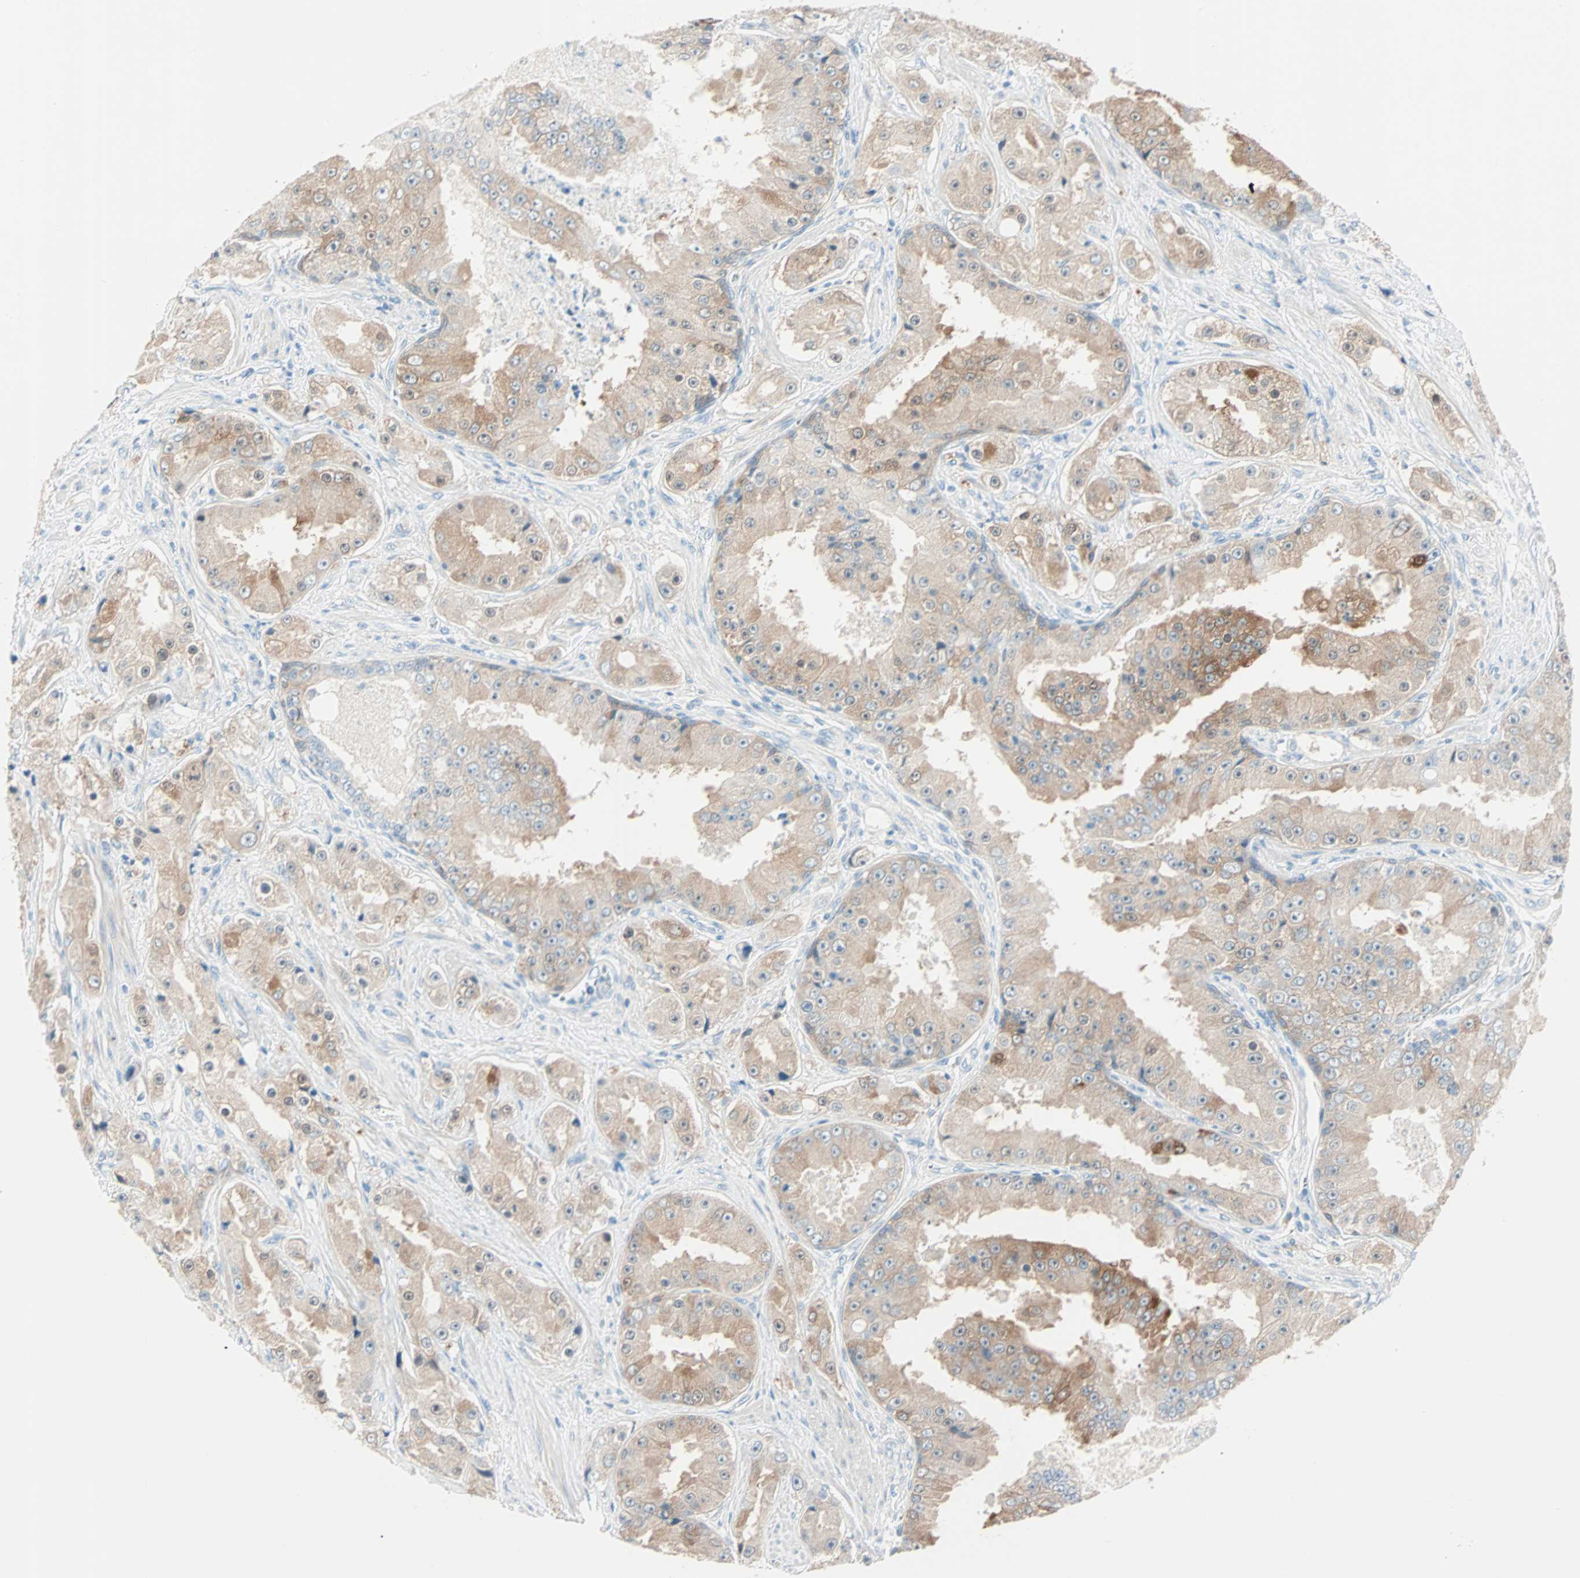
{"staining": {"intensity": "moderate", "quantity": ">75%", "location": "cytoplasmic/membranous"}, "tissue": "prostate cancer", "cell_type": "Tumor cells", "image_type": "cancer", "snomed": [{"axis": "morphology", "description": "Adenocarcinoma, High grade"}, {"axis": "topography", "description": "Prostate"}], "caption": "A photomicrograph of human prostate cancer (high-grade adenocarcinoma) stained for a protein demonstrates moderate cytoplasmic/membranous brown staining in tumor cells.", "gene": "ATF6", "patient": {"sex": "male", "age": 73}}